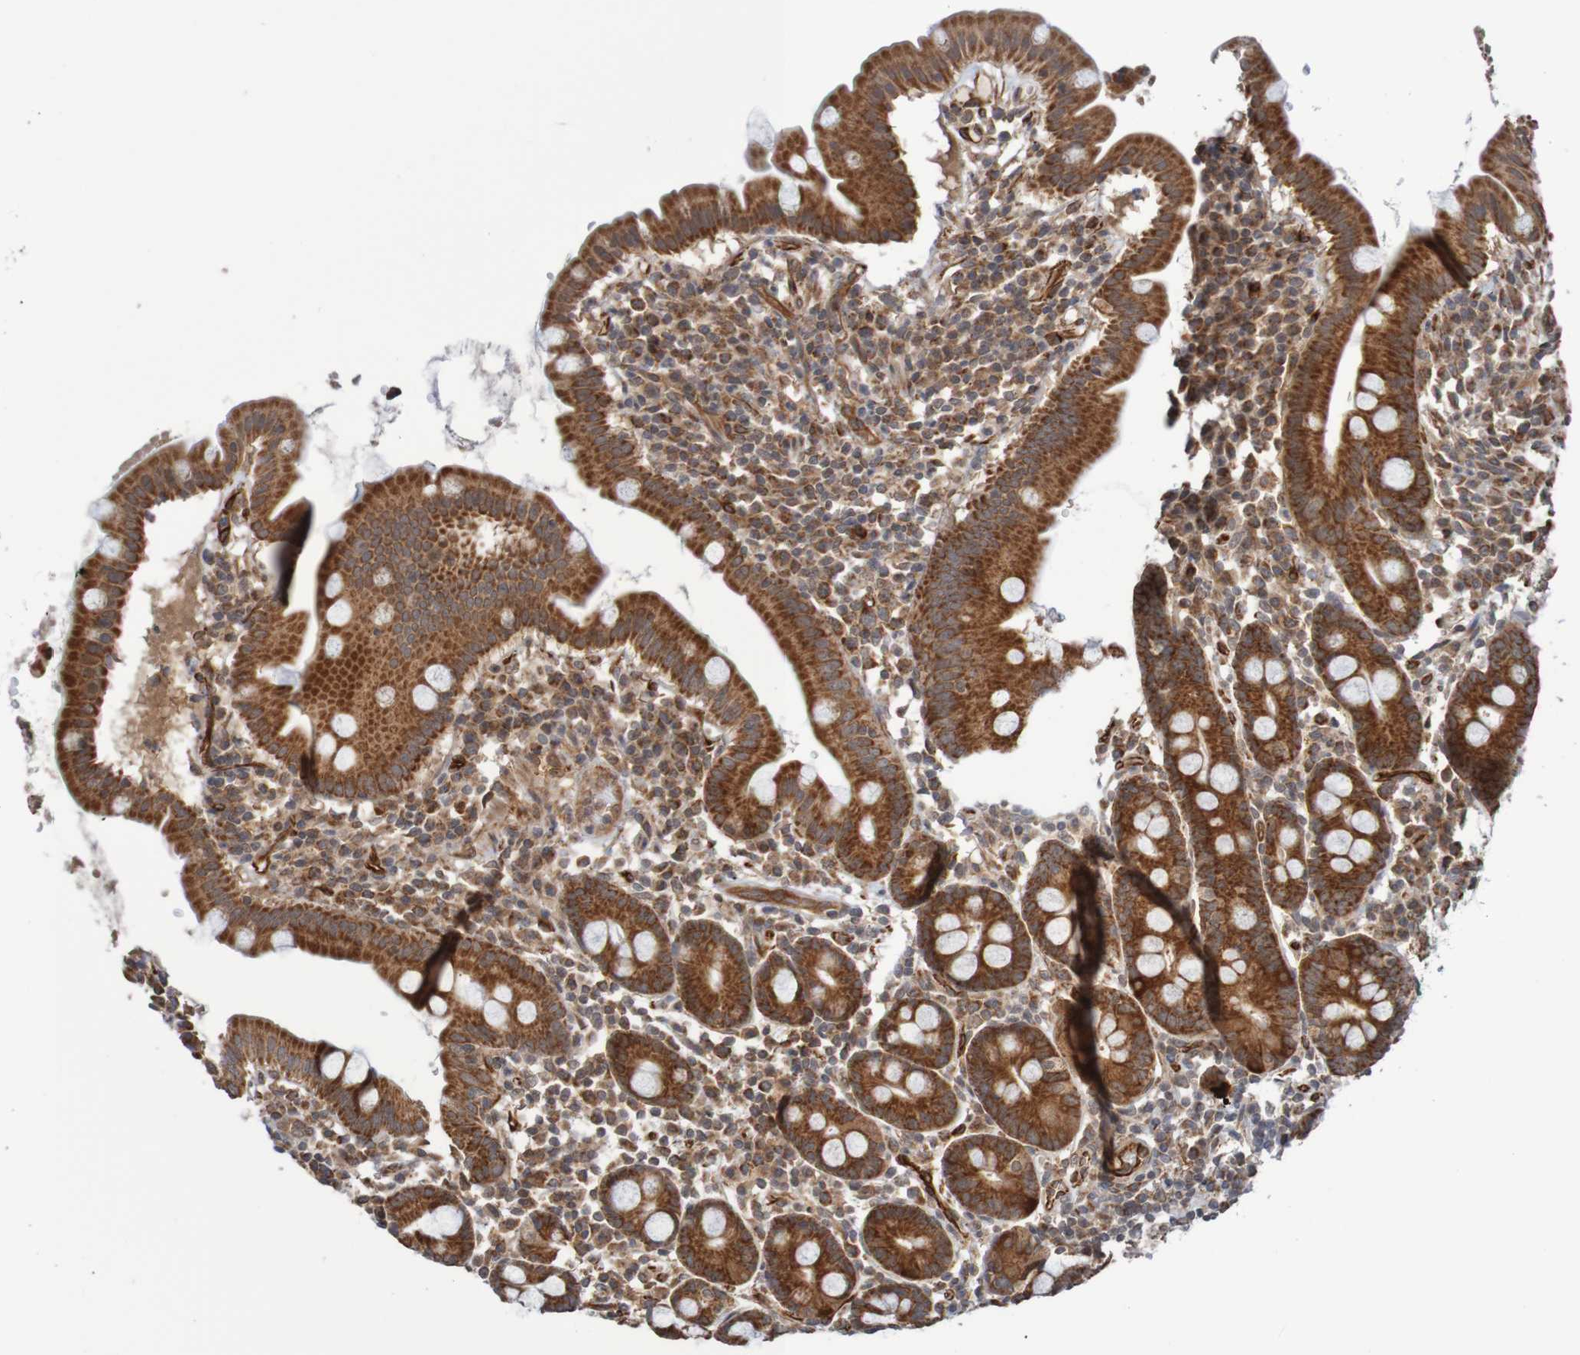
{"staining": {"intensity": "strong", "quantity": ">75%", "location": "cytoplasmic/membranous"}, "tissue": "duodenum", "cell_type": "Glandular cells", "image_type": "normal", "snomed": [{"axis": "morphology", "description": "Normal tissue, NOS"}, {"axis": "topography", "description": "Duodenum"}], "caption": "IHC staining of unremarkable duodenum, which exhibits high levels of strong cytoplasmic/membranous positivity in approximately >75% of glandular cells indicating strong cytoplasmic/membranous protein expression. The staining was performed using DAB (brown) for protein detection and nuclei were counterstained in hematoxylin (blue).", "gene": "MRPL52", "patient": {"sex": "male", "age": 50}}